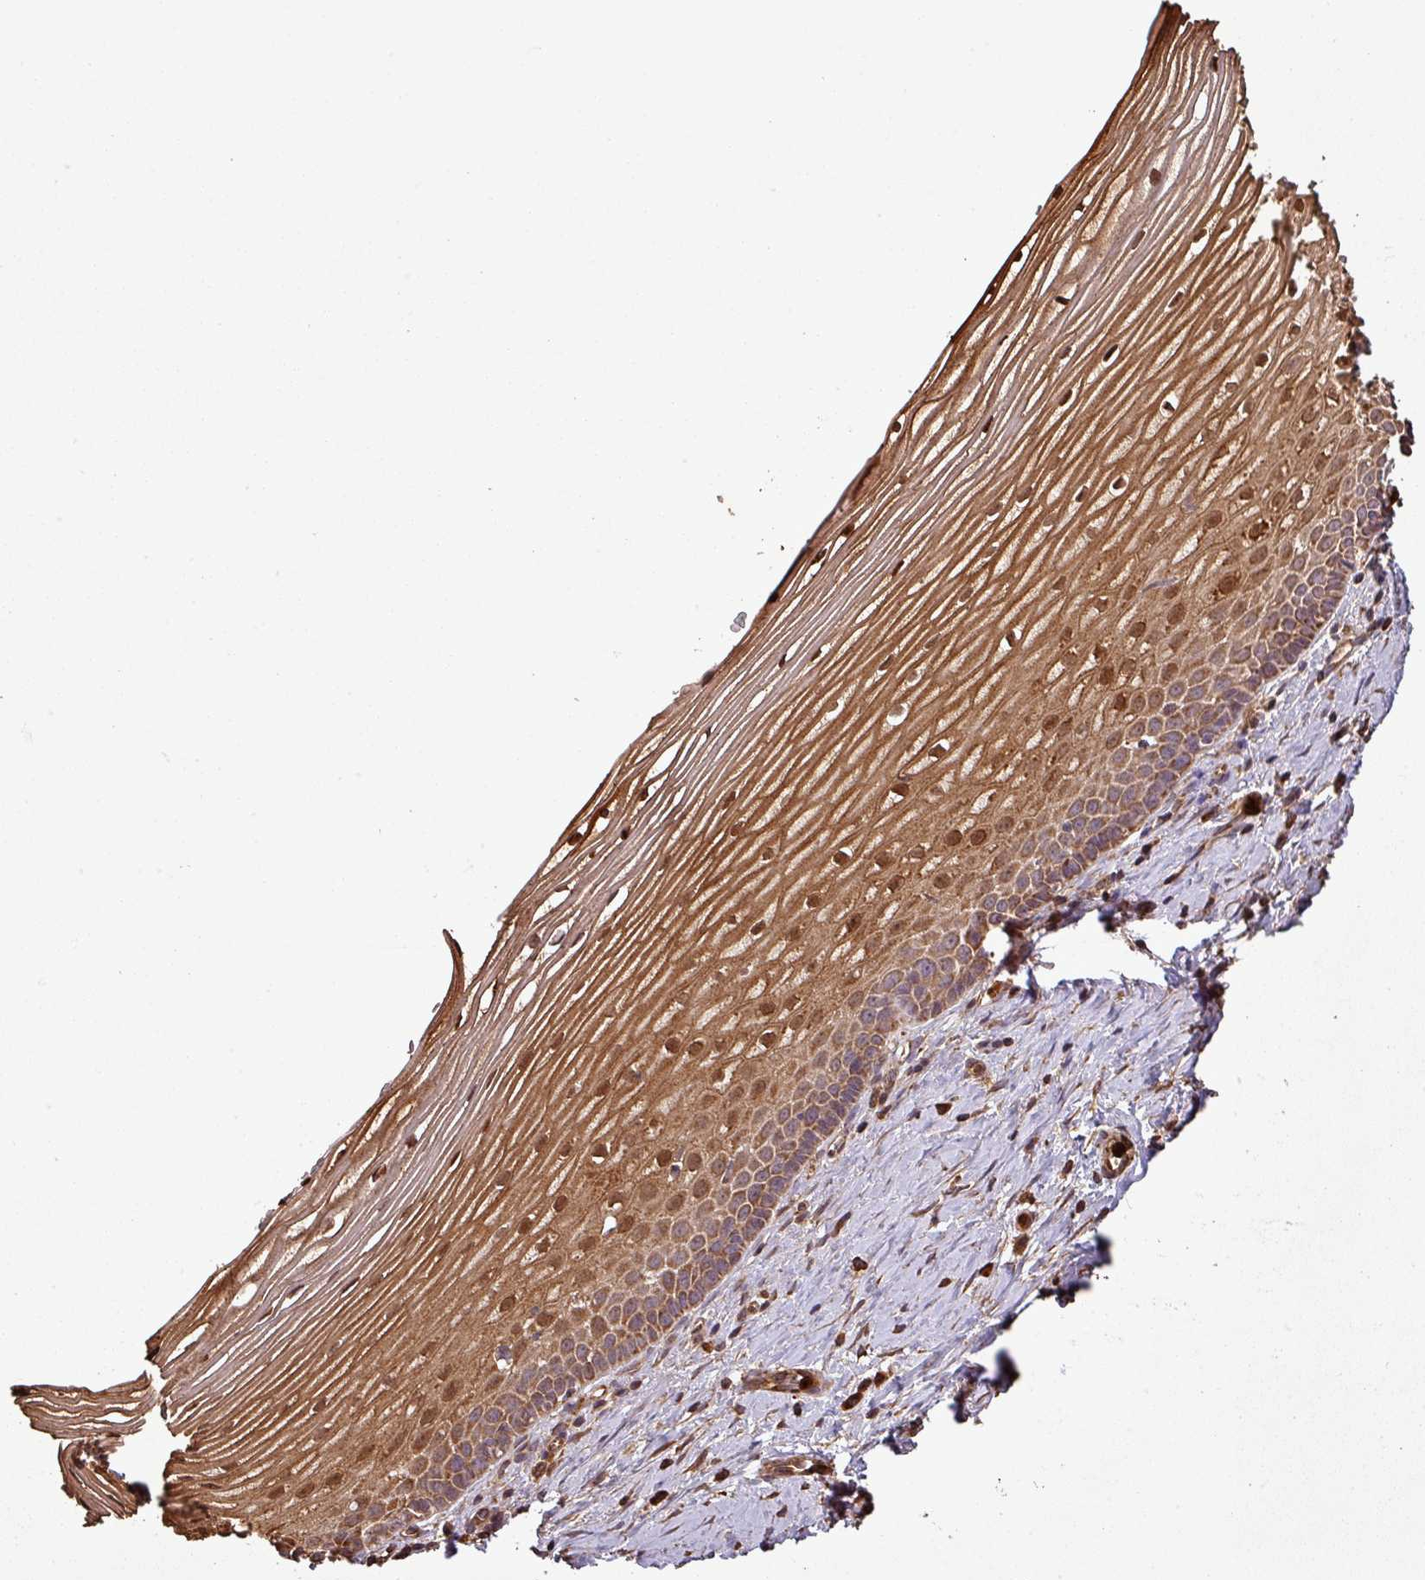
{"staining": {"intensity": "moderate", "quantity": ">75%", "location": "cytoplasmic/membranous"}, "tissue": "cervix", "cell_type": "Glandular cells", "image_type": "normal", "snomed": [{"axis": "morphology", "description": "Normal tissue, NOS"}, {"axis": "topography", "description": "Cervix"}], "caption": "Brown immunohistochemical staining in benign cervix shows moderate cytoplasmic/membranous positivity in about >75% of glandular cells. Using DAB (3,3'-diaminobenzidine) (brown) and hematoxylin (blue) stains, captured at high magnification using brightfield microscopy.", "gene": "PLEKHM1", "patient": {"sex": "female", "age": 47}}